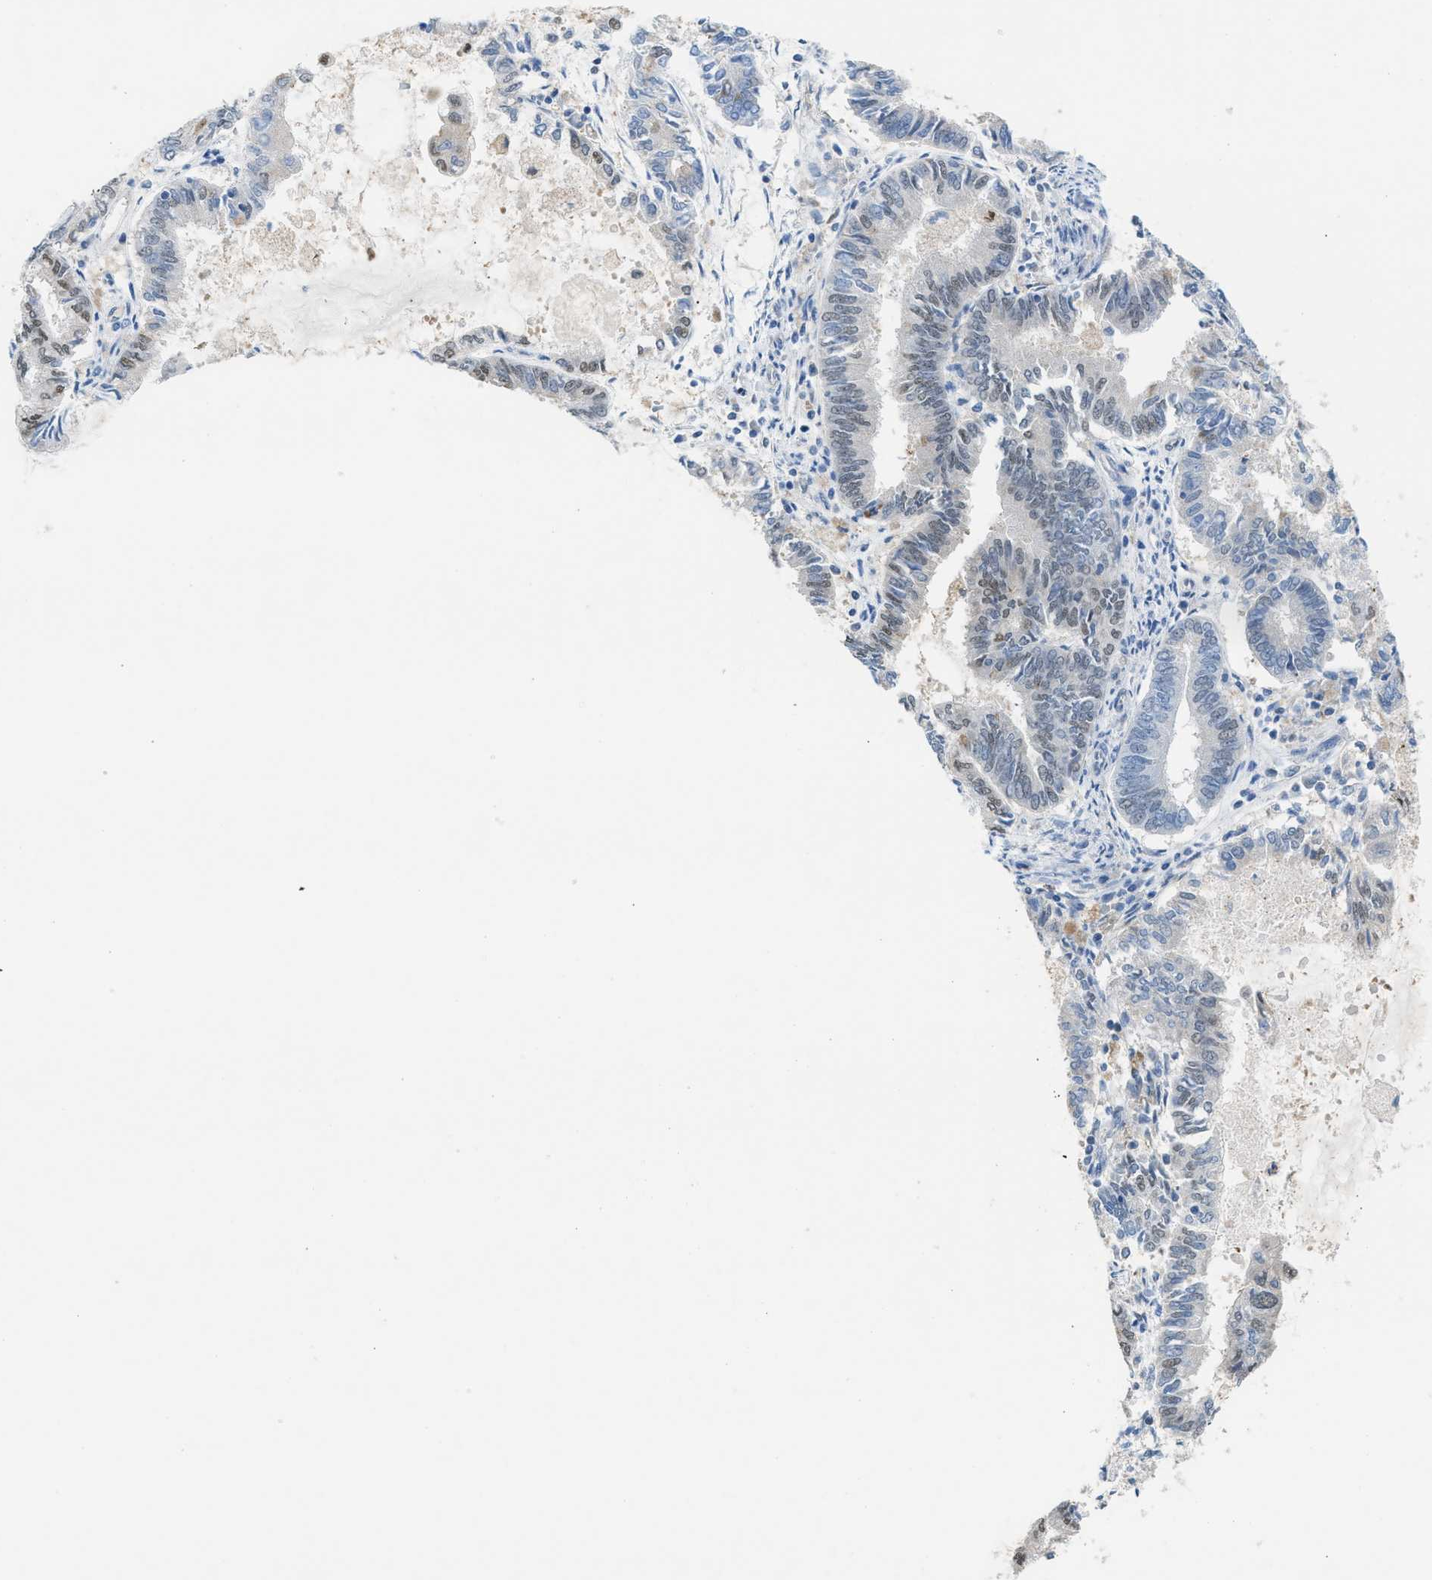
{"staining": {"intensity": "weak", "quantity": "25%-75%", "location": "nuclear"}, "tissue": "endometrial cancer", "cell_type": "Tumor cells", "image_type": "cancer", "snomed": [{"axis": "morphology", "description": "Adenocarcinoma, NOS"}, {"axis": "topography", "description": "Endometrium"}], "caption": "Adenocarcinoma (endometrial) tissue shows weak nuclear expression in about 25%-75% of tumor cells, visualized by immunohistochemistry.", "gene": "PPM1D", "patient": {"sex": "female", "age": 86}}